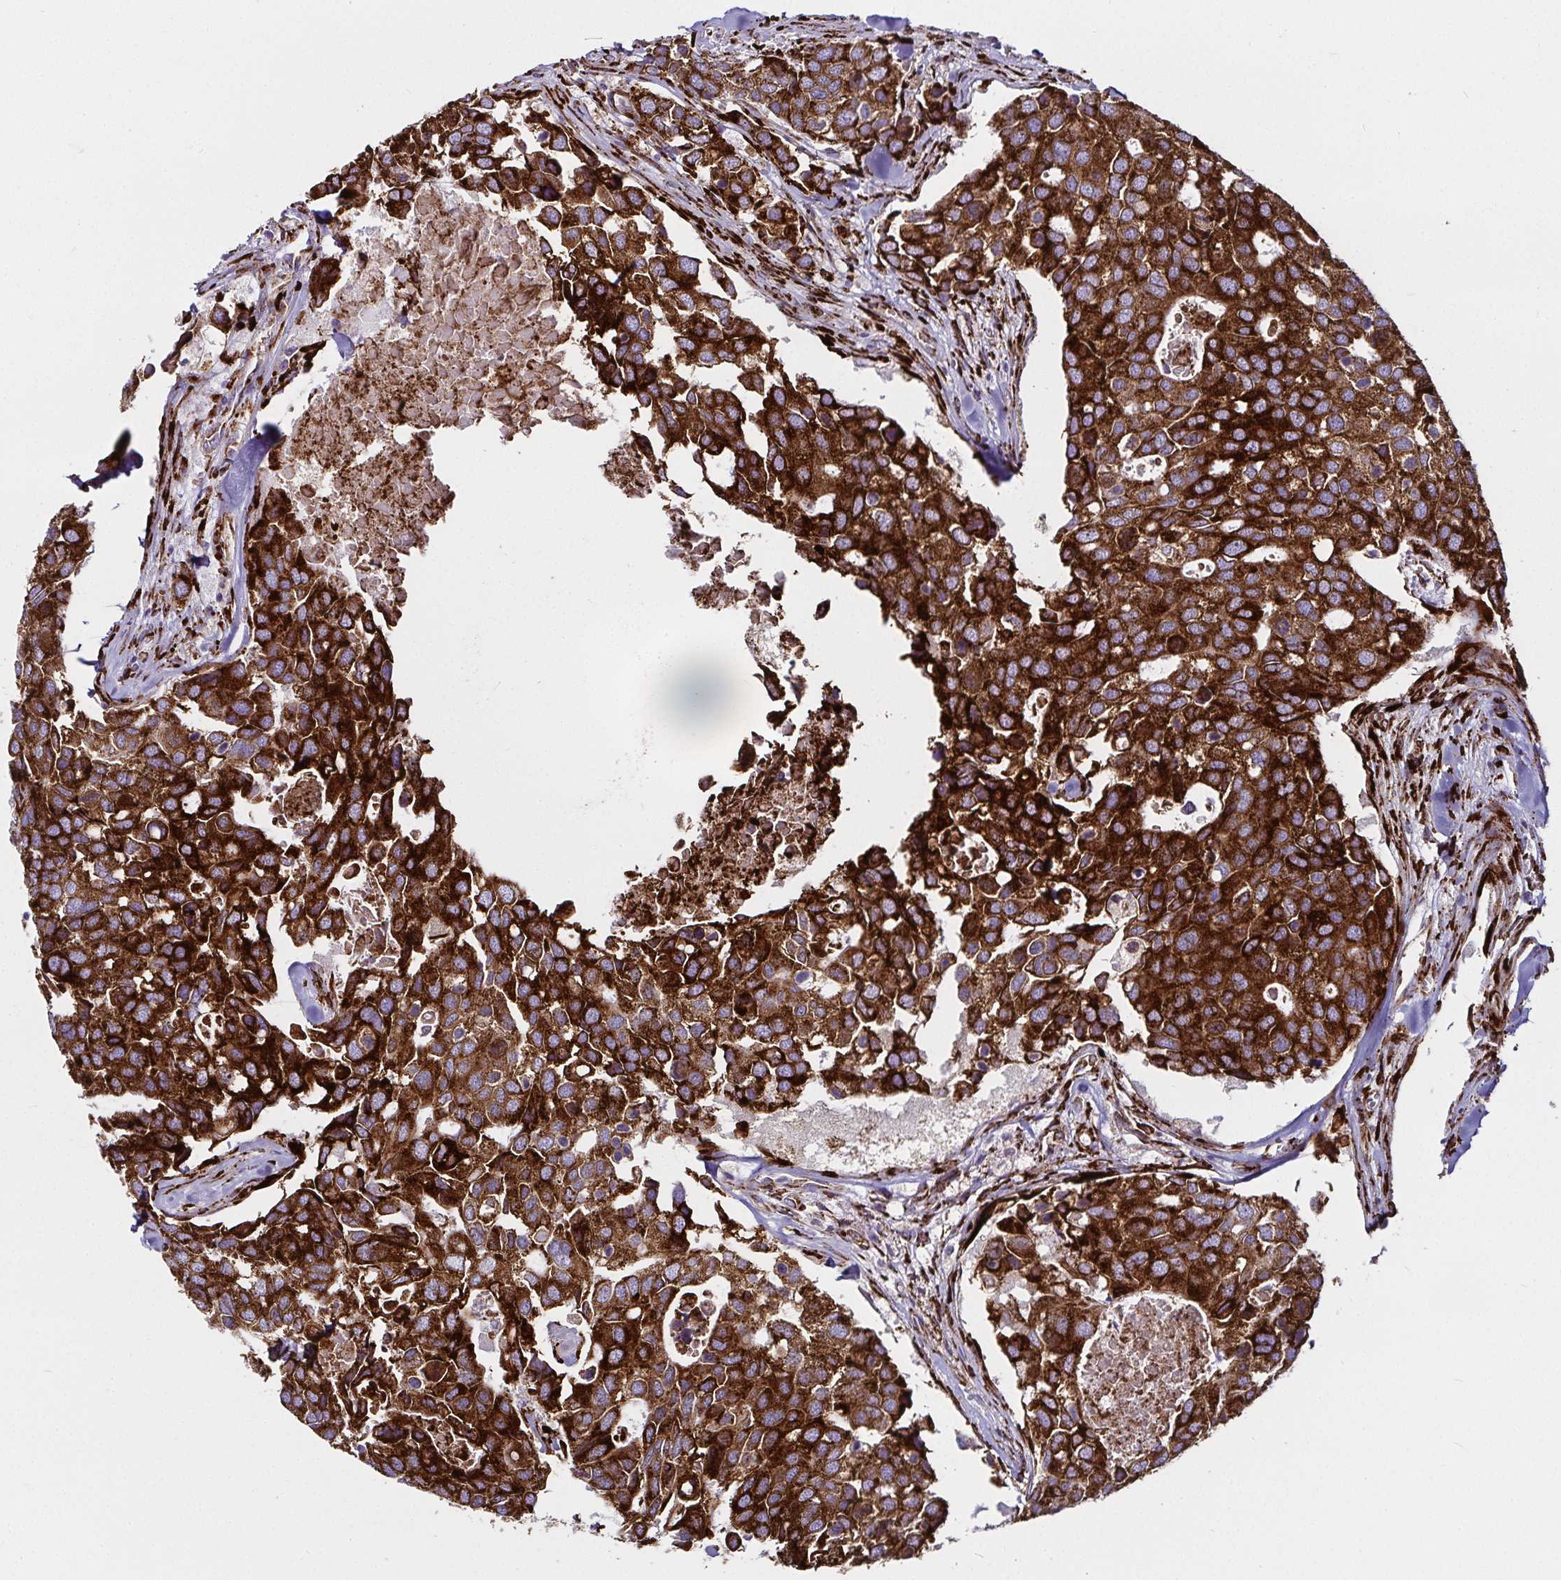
{"staining": {"intensity": "strong", "quantity": ">75%", "location": "cytoplasmic/membranous"}, "tissue": "breast cancer", "cell_type": "Tumor cells", "image_type": "cancer", "snomed": [{"axis": "morphology", "description": "Duct carcinoma"}, {"axis": "topography", "description": "Breast"}], "caption": "This is an image of immunohistochemistry staining of breast cancer, which shows strong expression in the cytoplasmic/membranous of tumor cells.", "gene": "P4HA2", "patient": {"sex": "female", "age": 83}}